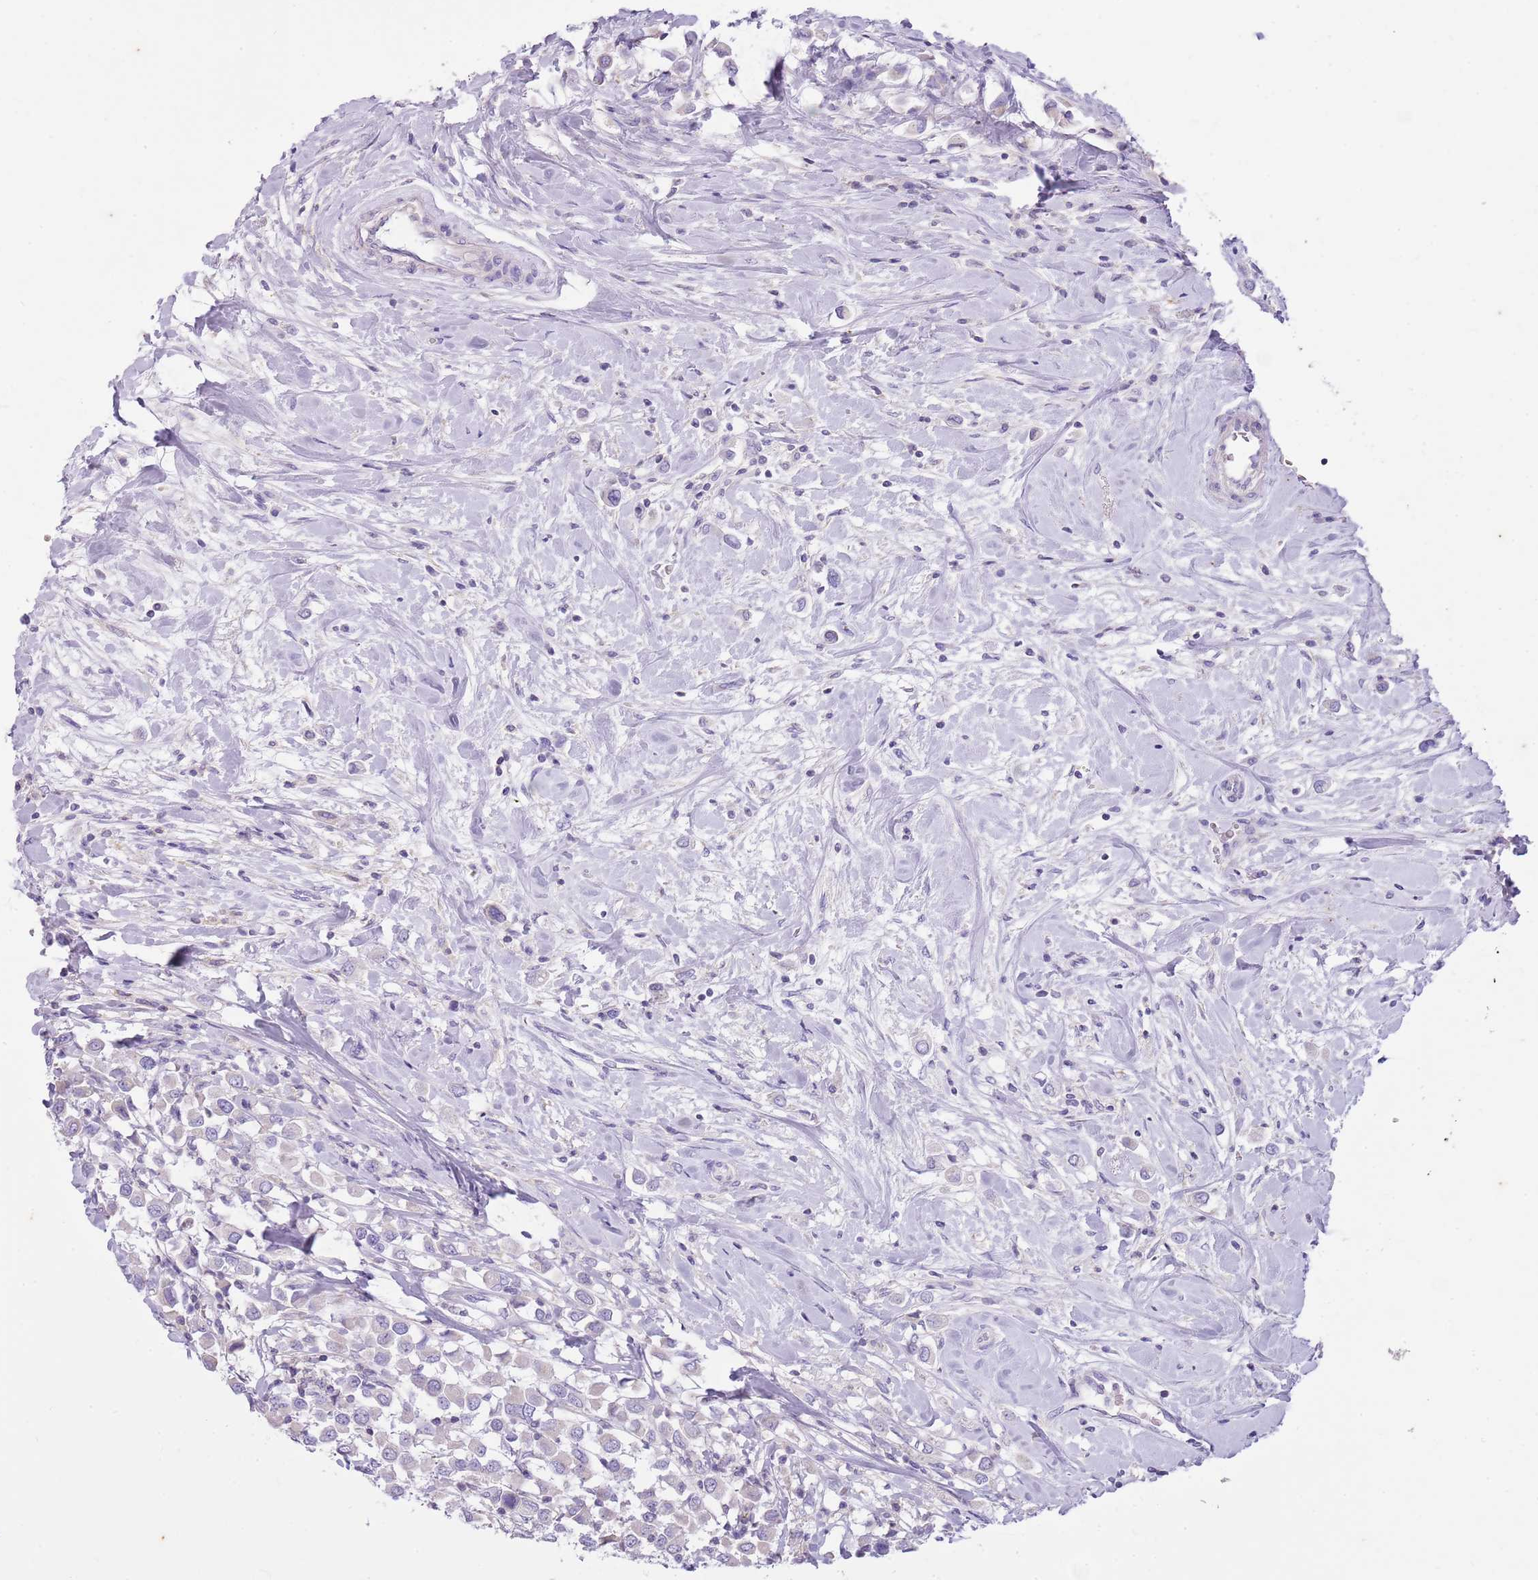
{"staining": {"intensity": "negative", "quantity": "none", "location": "none"}, "tissue": "breast cancer", "cell_type": "Tumor cells", "image_type": "cancer", "snomed": [{"axis": "morphology", "description": "Duct carcinoma"}, {"axis": "topography", "description": "Breast"}], "caption": "This is an IHC histopathology image of invasive ductal carcinoma (breast). There is no staining in tumor cells.", "gene": "CNPPD1", "patient": {"sex": "female", "age": 61}}